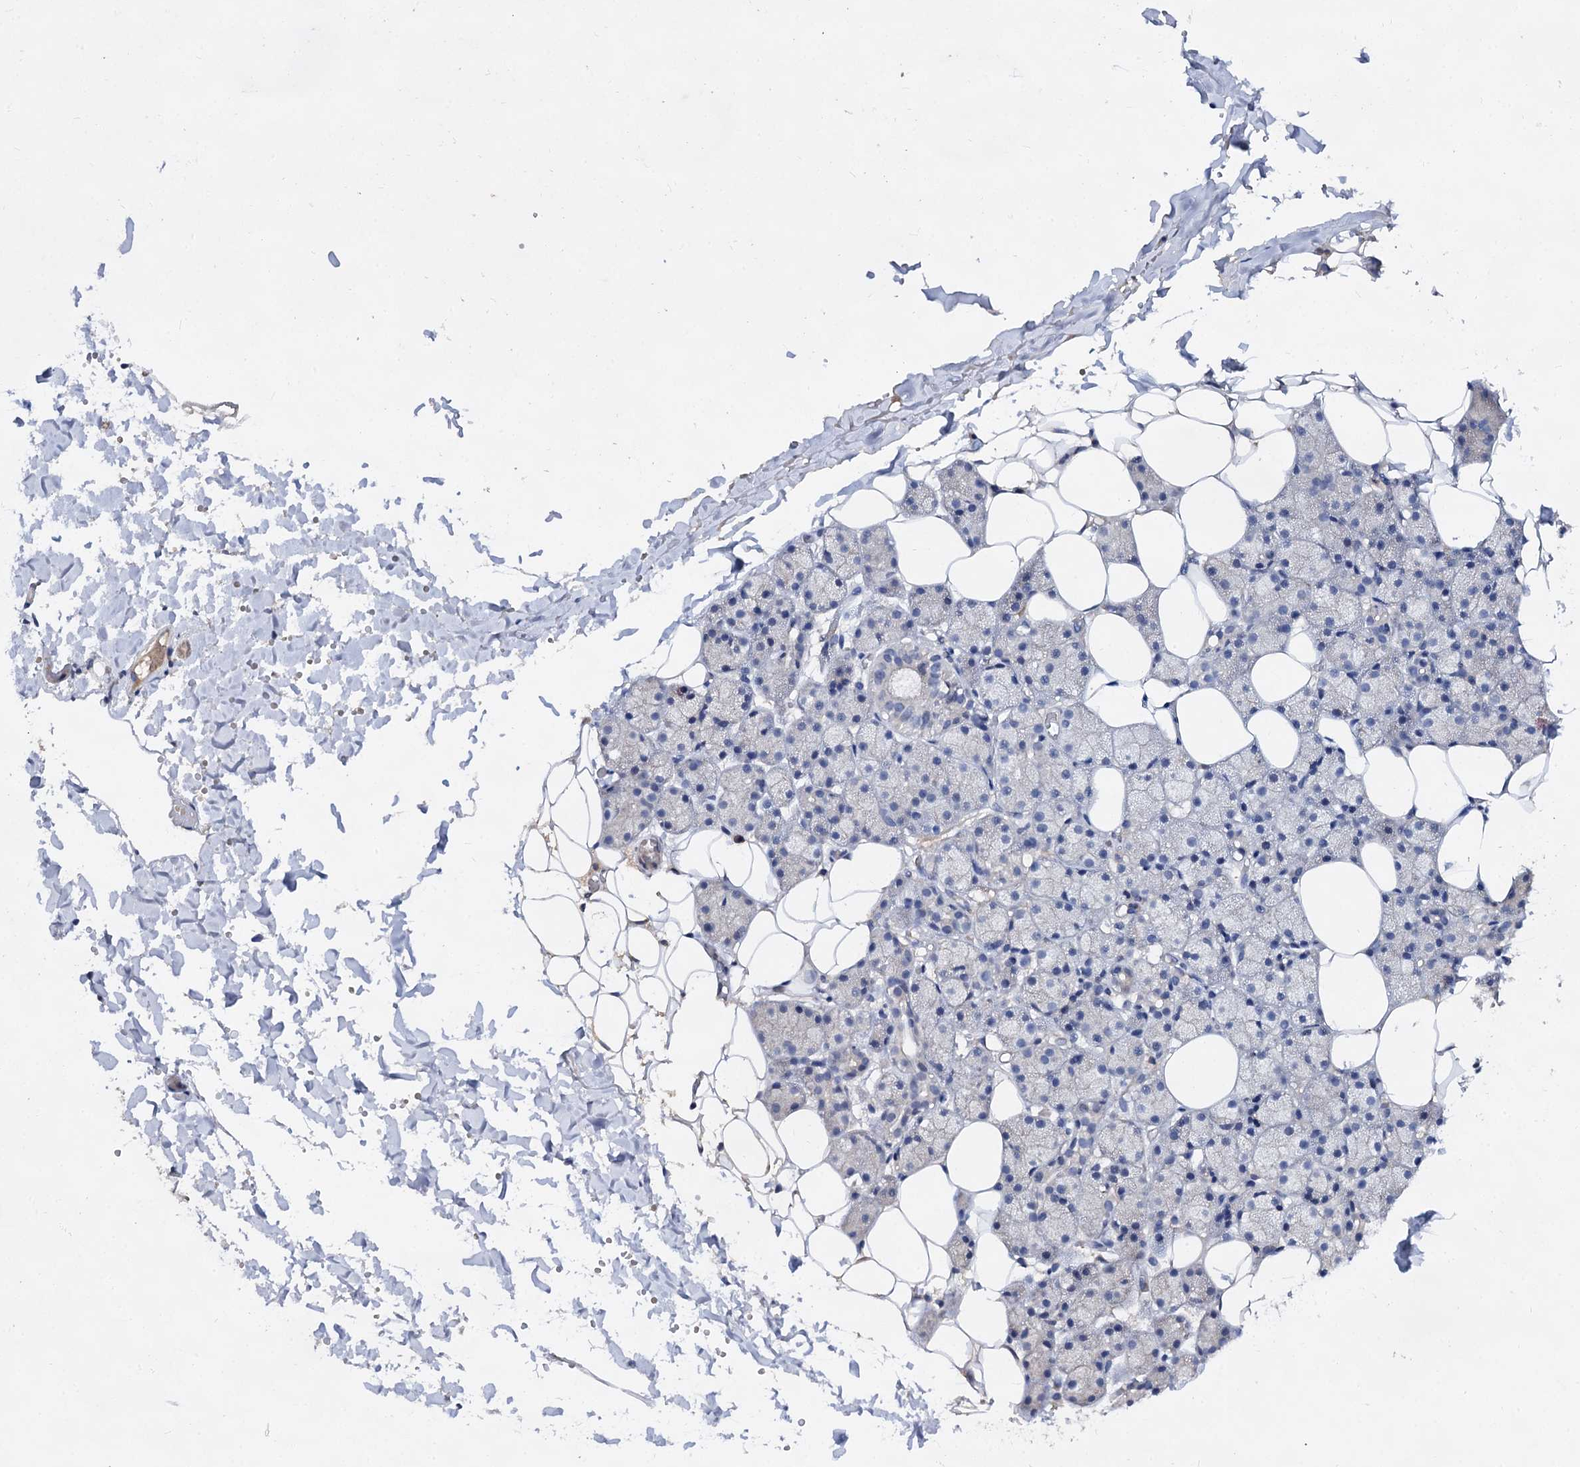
{"staining": {"intensity": "negative", "quantity": "none", "location": "none"}, "tissue": "salivary gland", "cell_type": "Glandular cells", "image_type": "normal", "snomed": [{"axis": "morphology", "description": "Normal tissue, NOS"}, {"axis": "topography", "description": "Salivary gland"}], "caption": "Protein analysis of unremarkable salivary gland demonstrates no significant staining in glandular cells.", "gene": "HVCN1", "patient": {"sex": "female", "age": 33}}